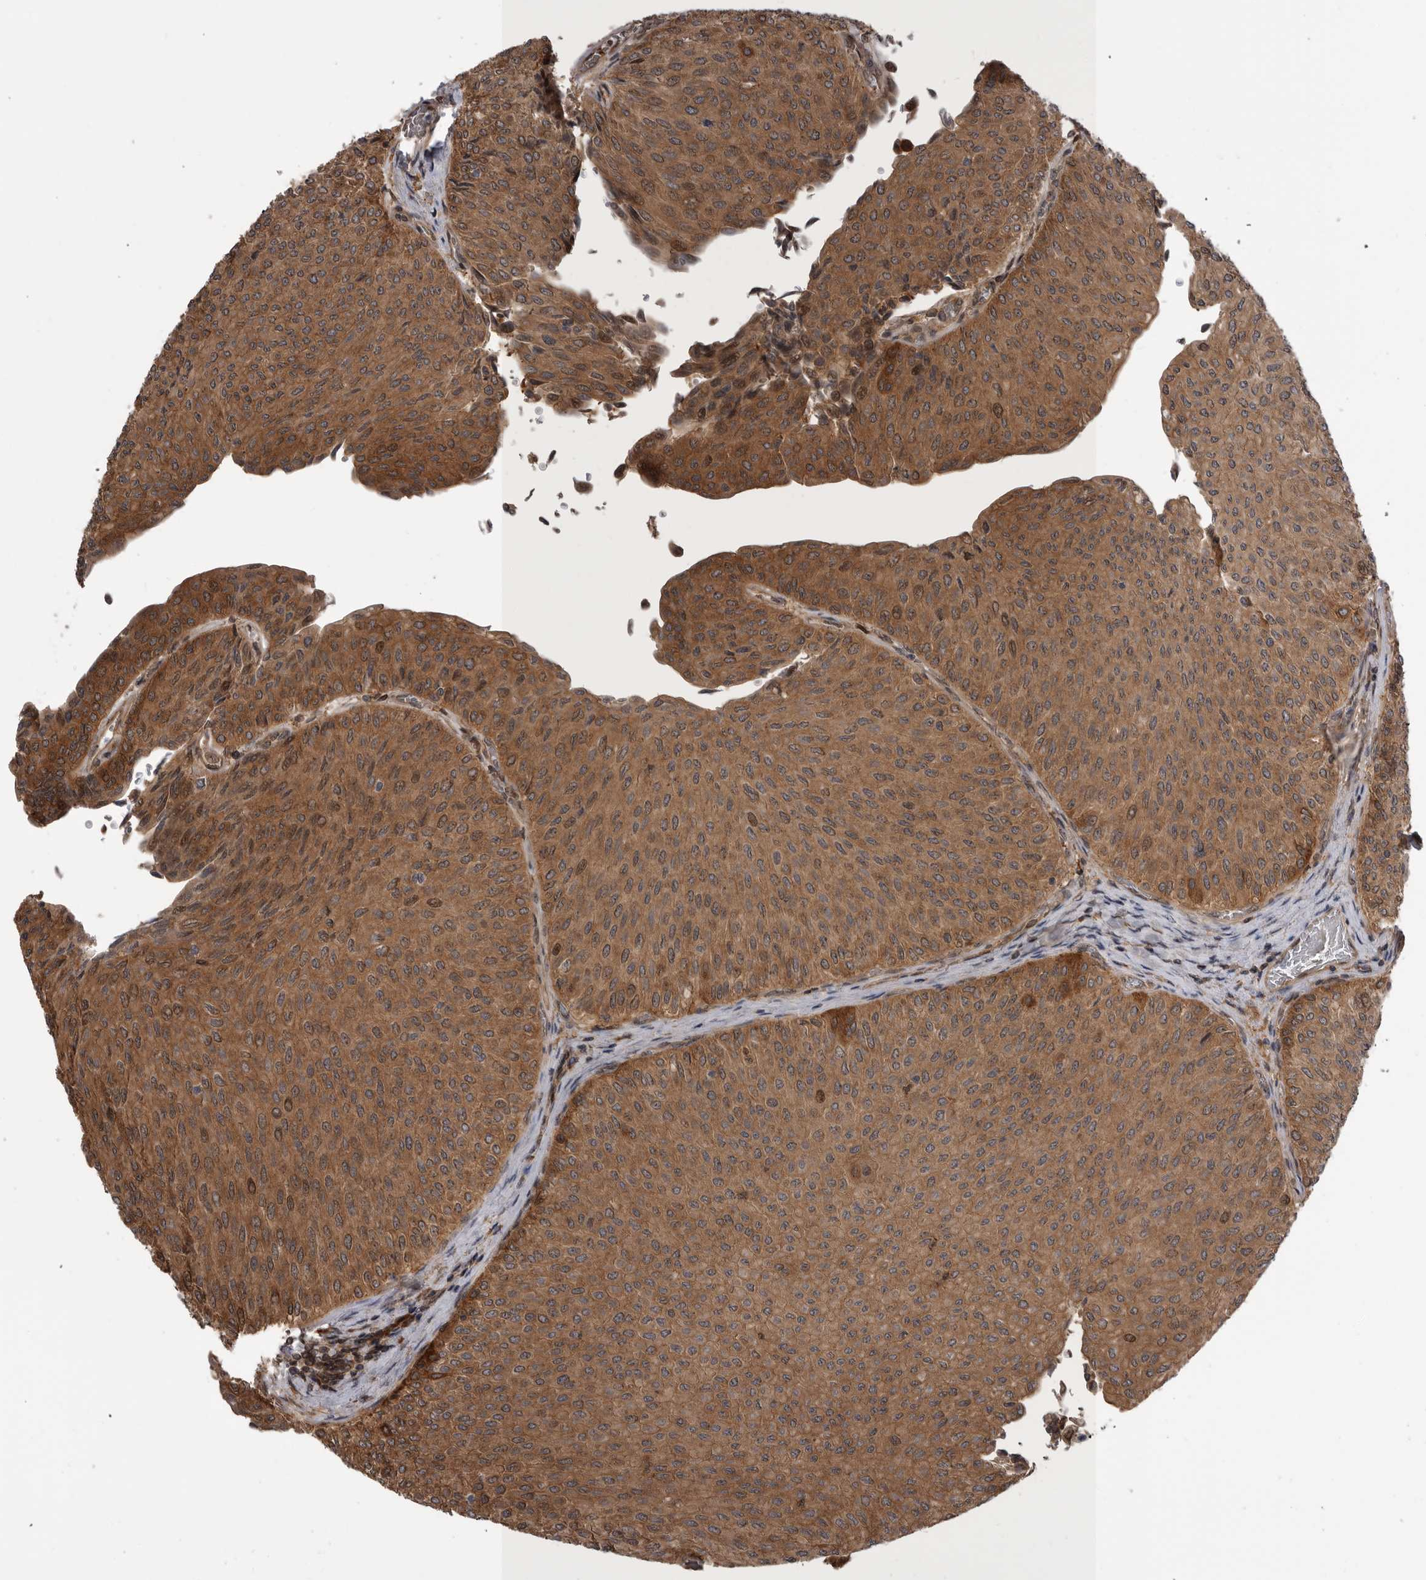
{"staining": {"intensity": "moderate", "quantity": ">75%", "location": "cytoplasmic/membranous,nuclear"}, "tissue": "urothelial cancer", "cell_type": "Tumor cells", "image_type": "cancer", "snomed": [{"axis": "morphology", "description": "Urothelial carcinoma, Low grade"}, {"axis": "topography", "description": "Urinary bladder"}], "caption": "Urothelial cancer stained with immunohistochemistry (IHC) shows moderate cytoplasmic/membranous and nuclear expression in about >75% of tumor cells. (Brightfield microscopy of DAB IHC at high magnification).", "gene": "RAB3GAP2", "patient": {"sex": "male", "age": 78}}